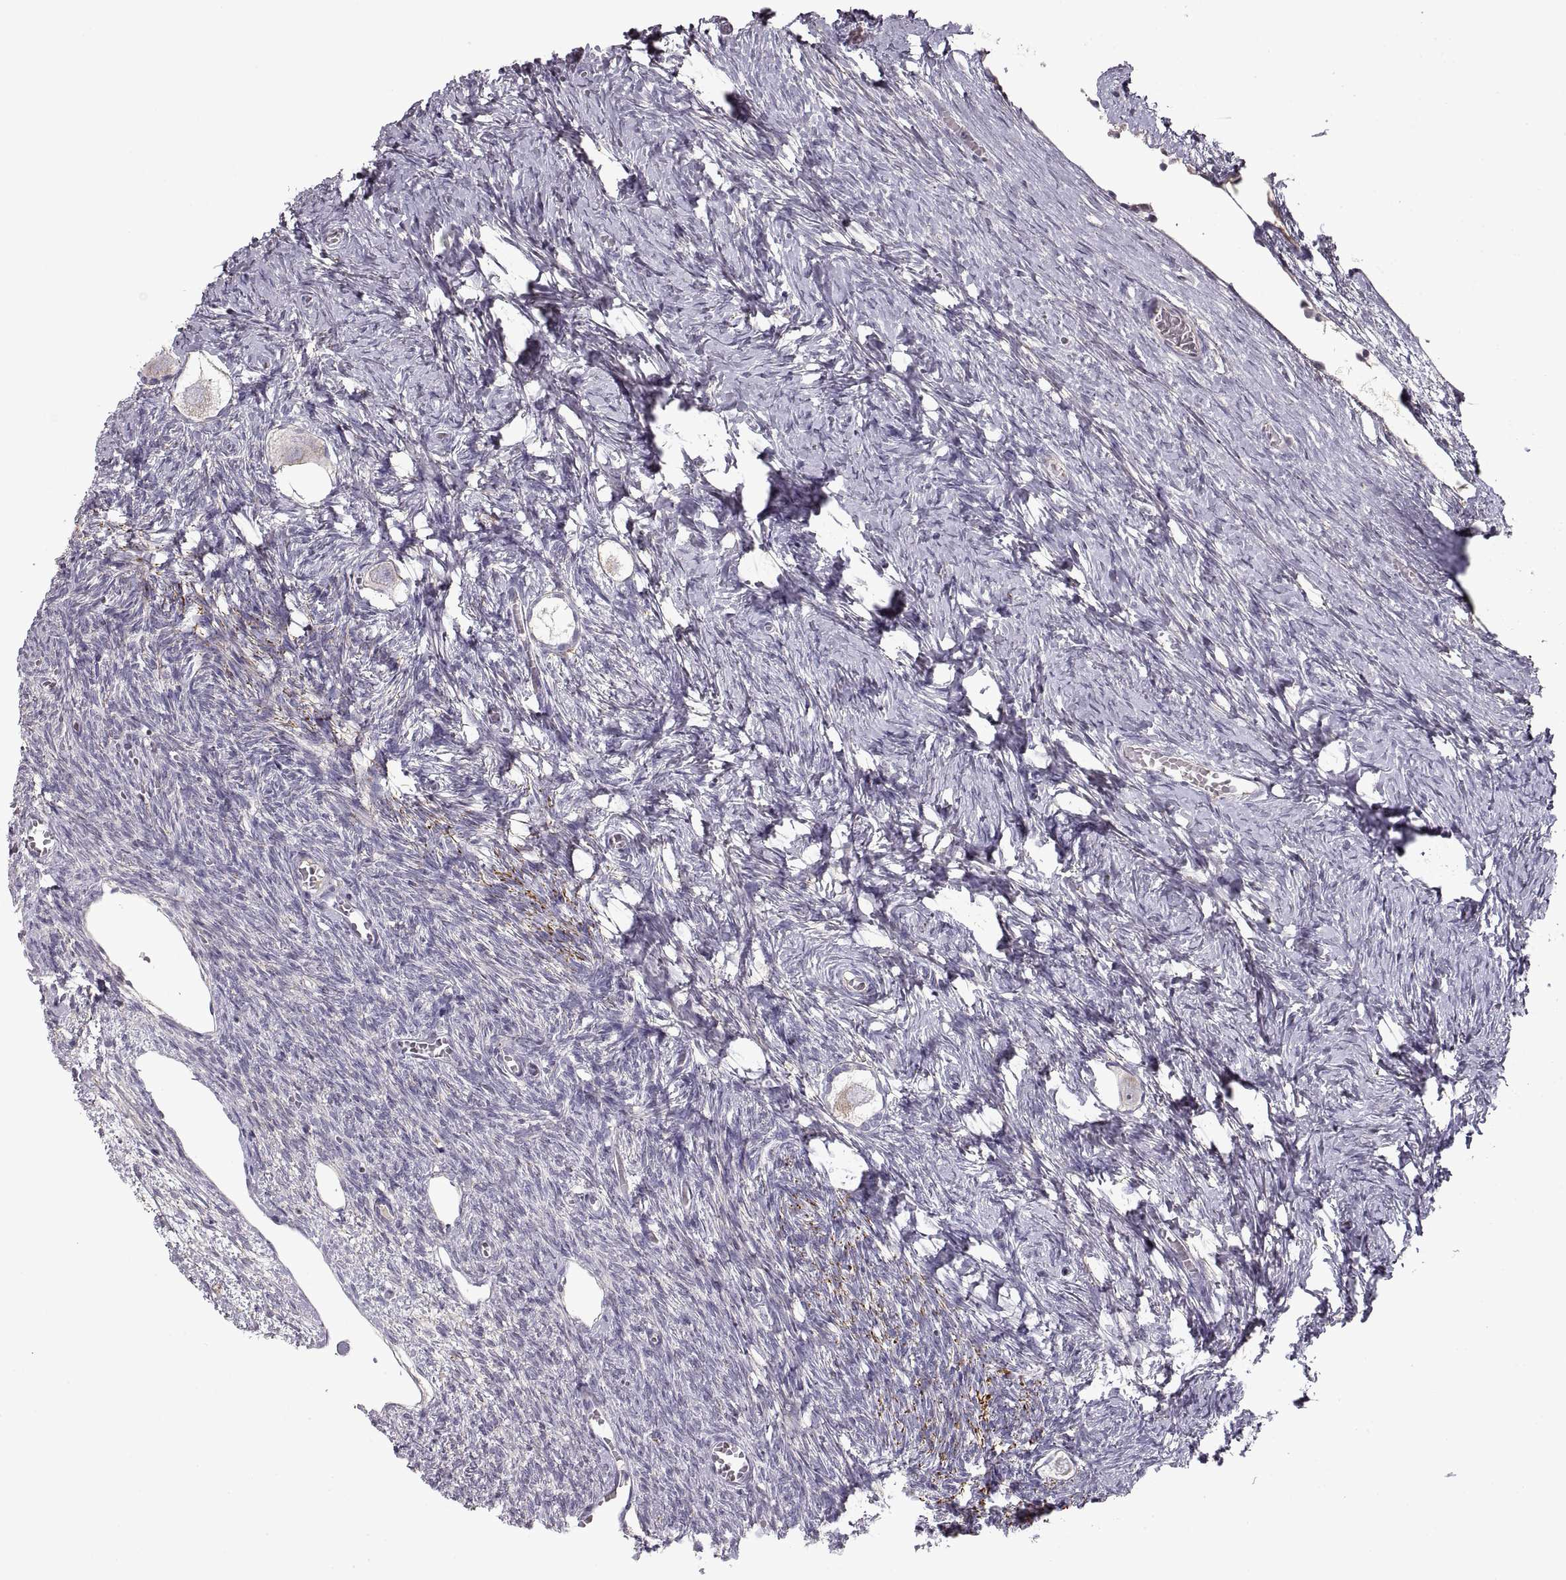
{"staining": {"intensity": "weak", "quantity": "<25%", "location": "cytoplasmic/membranous"}, "tissue": "ovary", "cell_type": "Follicle cells", "image_type": "normal", "snomed": [{"axis": "morphology", "description": "Normal tissue, NOS"}, {"axis": "topography", "description": "Ovary"}], "caption": "Protein analysis of normal ovary shows no significant staining in follicle cells.", "gene": "ADAM11", "patient": {"sex": "female", "age": 27}}